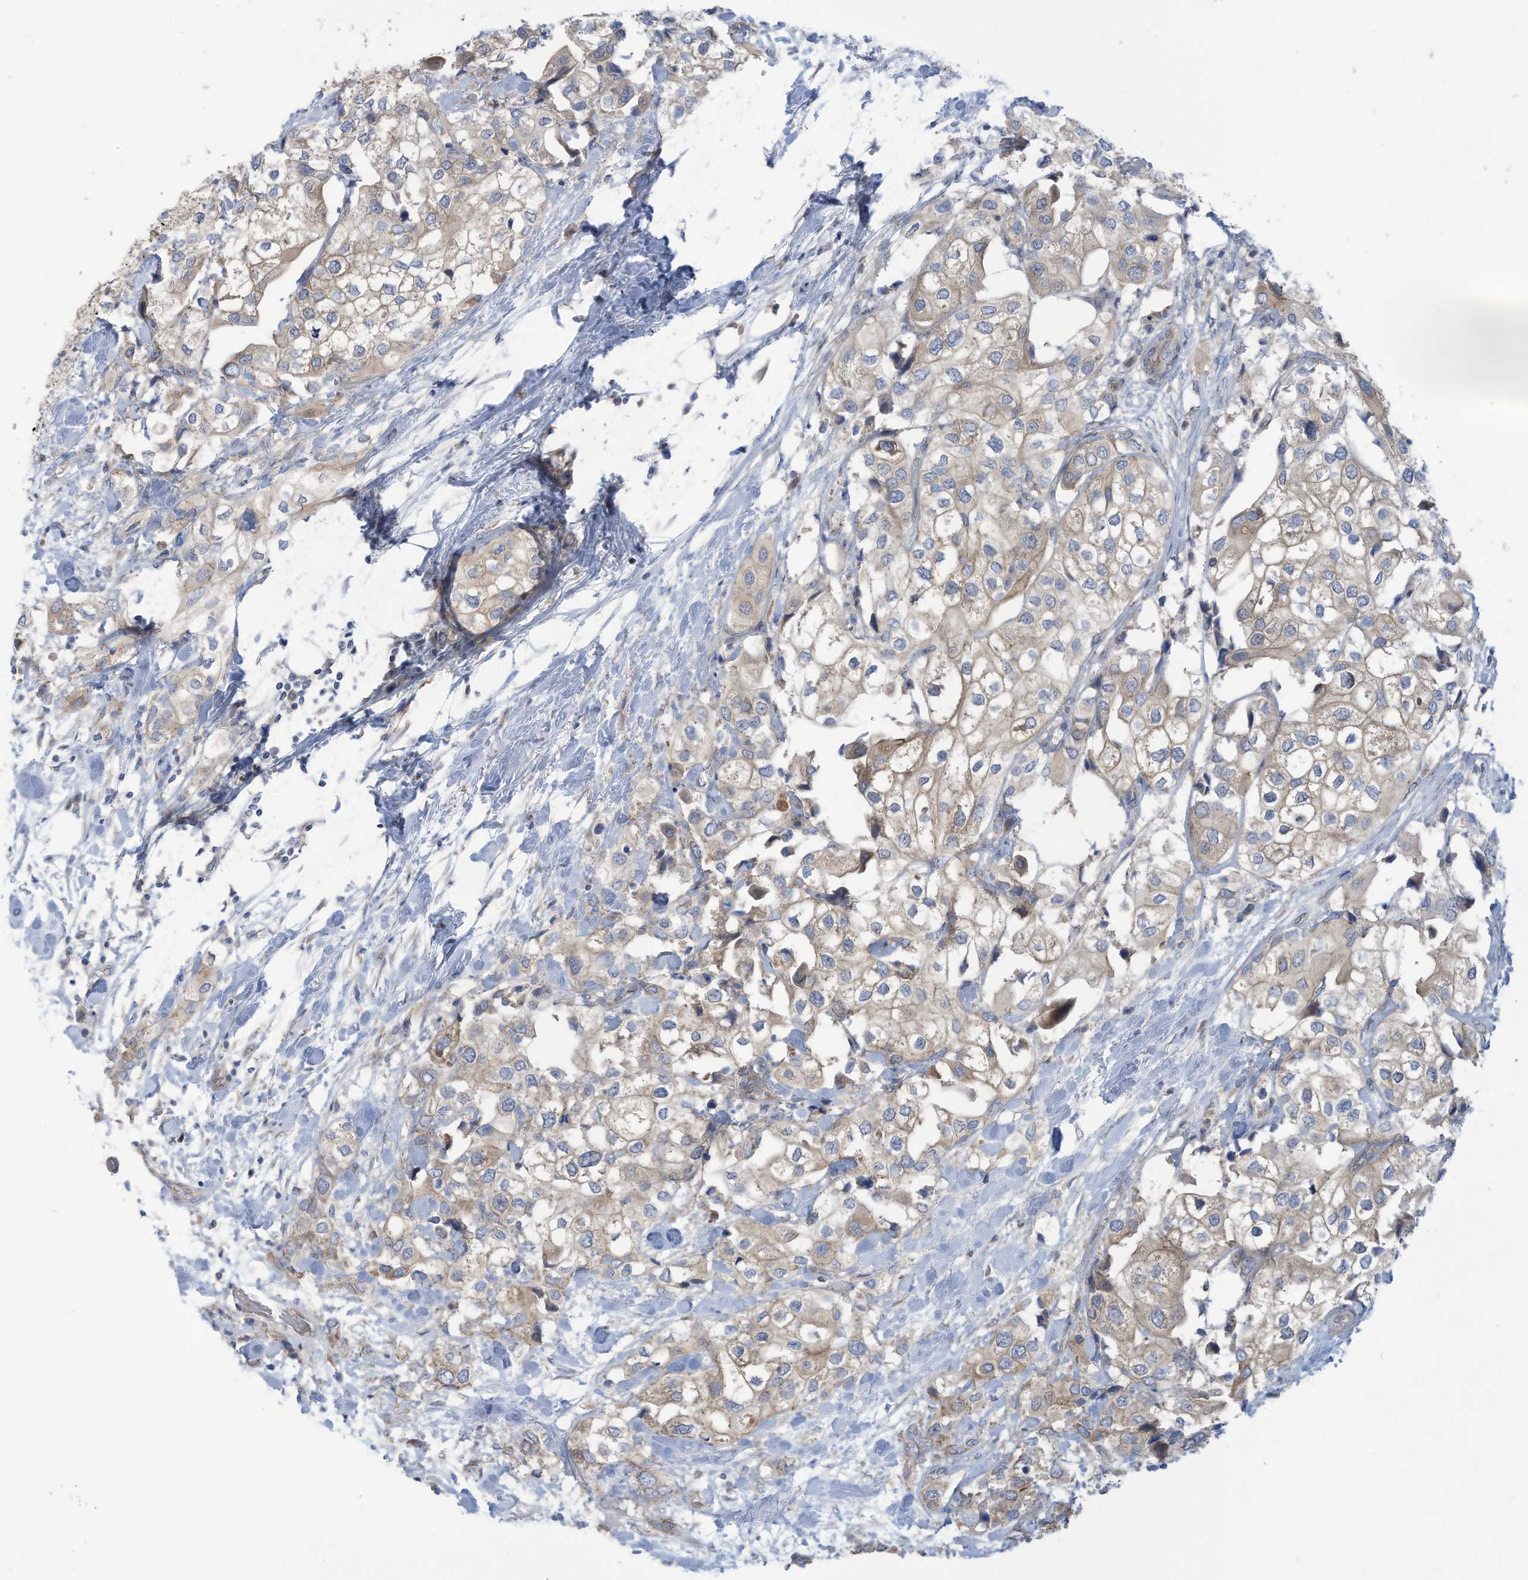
{"staining": {"intensity": "weak", "quantity": "<25%", "location": "cytoplasmic/membranous"}, "tissue": "urothelial cancer", "cell_type": "Tumor cells", "image_type": "cancer", "snomed": [{"axis": "morphology", "description": "Urothelial carcinoma, High grade"}, {"axis": "topography", "description": "Urinary bladder"}], "caption": "The image demonstrates no staining of tumor cells in urothelial cancer.", "gene": "ADAT2", "patient": {"sex": "male", "age": 64}}